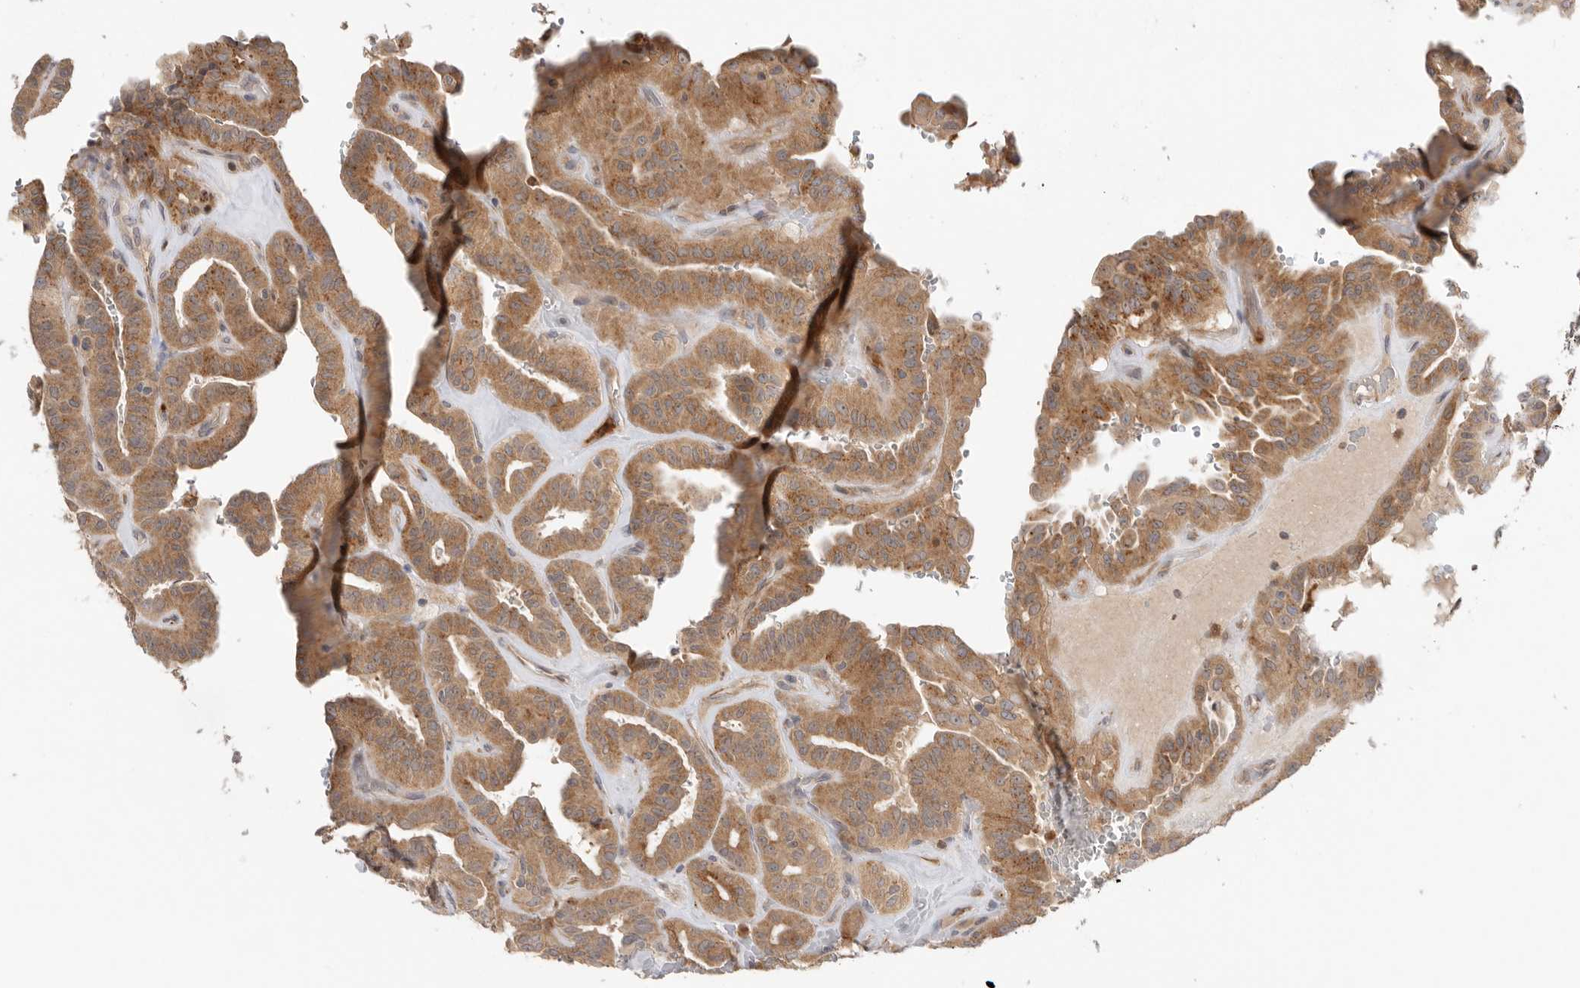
{"staining": {"intensity": "moderate", "quantity": ">75%", "location": "cytoplasmic/membranous"}, "tissue": "thyroid cancer", "cell_type": "Tumor cells", "image_type": "cancer", "snomed": [{"axis": "morphology", "description": "Papillary adenocarcinoma, NOS"}, {"axis": "topography", "description": "Thyroid gland"}], "caption": "Papillary adenocarcinoma (thyroid) was stained to show a protein in brown. There is medium levels of moderate cytoplasmic/membranous expression in approximately >75% of tumor cells.", "gene": "GNE", "patient": {"sex": "male", "age": 77}}